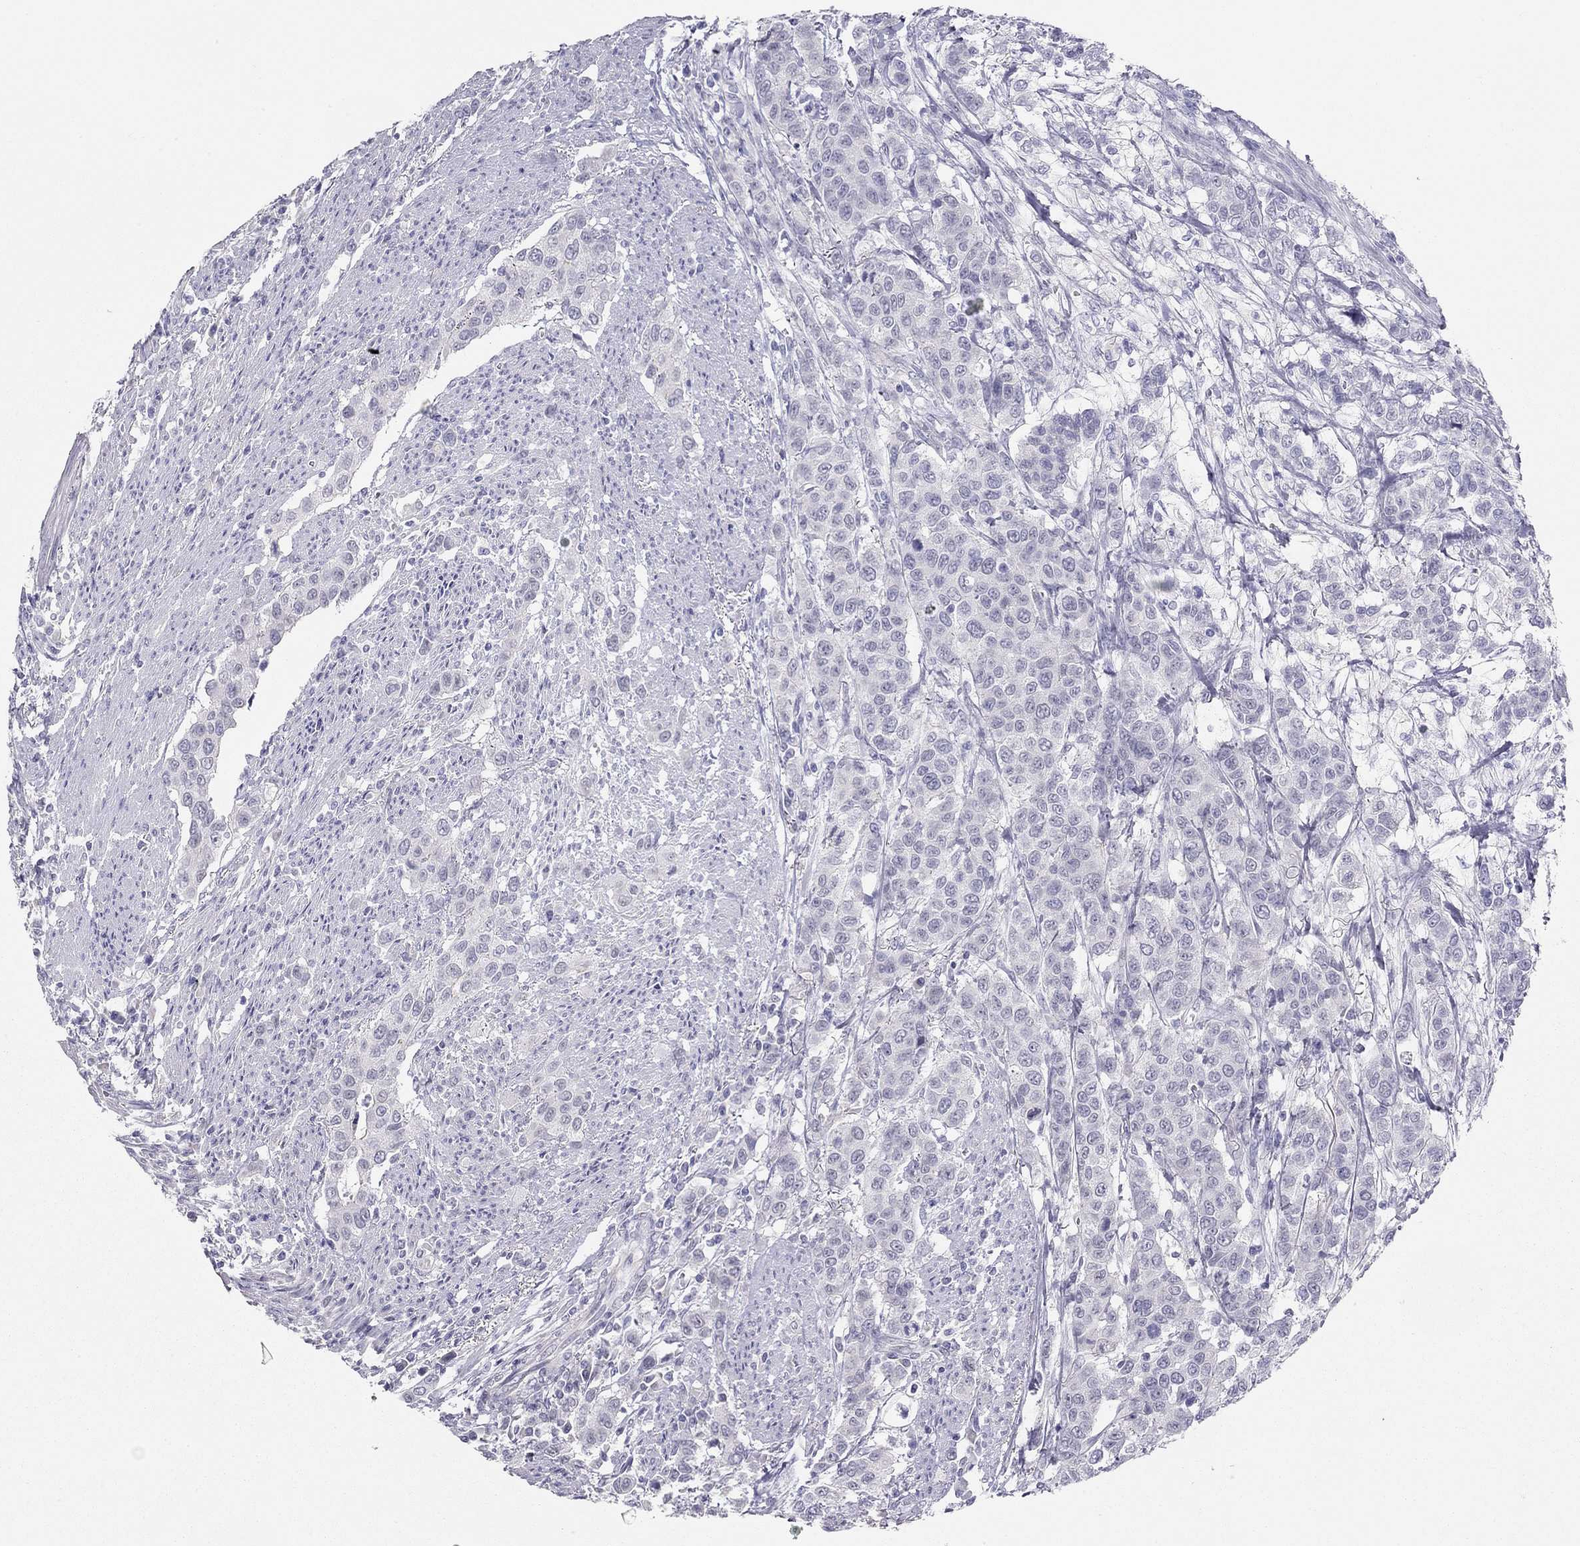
{"staining": {"intensity": "negative", "quantity": "none", "location": "none"}, "tissue": "urothelial cancer", "cell_type": "Tumor cells", "image_type": "cancer", "snomed": [{"axis": "morphology", "description": "Urothelial carcinoma, High grade"}, {"axis": "topography", "description": "Urinary bladder"}], "caption": "Urothelial cancer was stained to show a protein in brown. There is no significant positivity in tumor cells.", "gene": "KCNV2", "patient": {"sex": "female", "age": 58}}